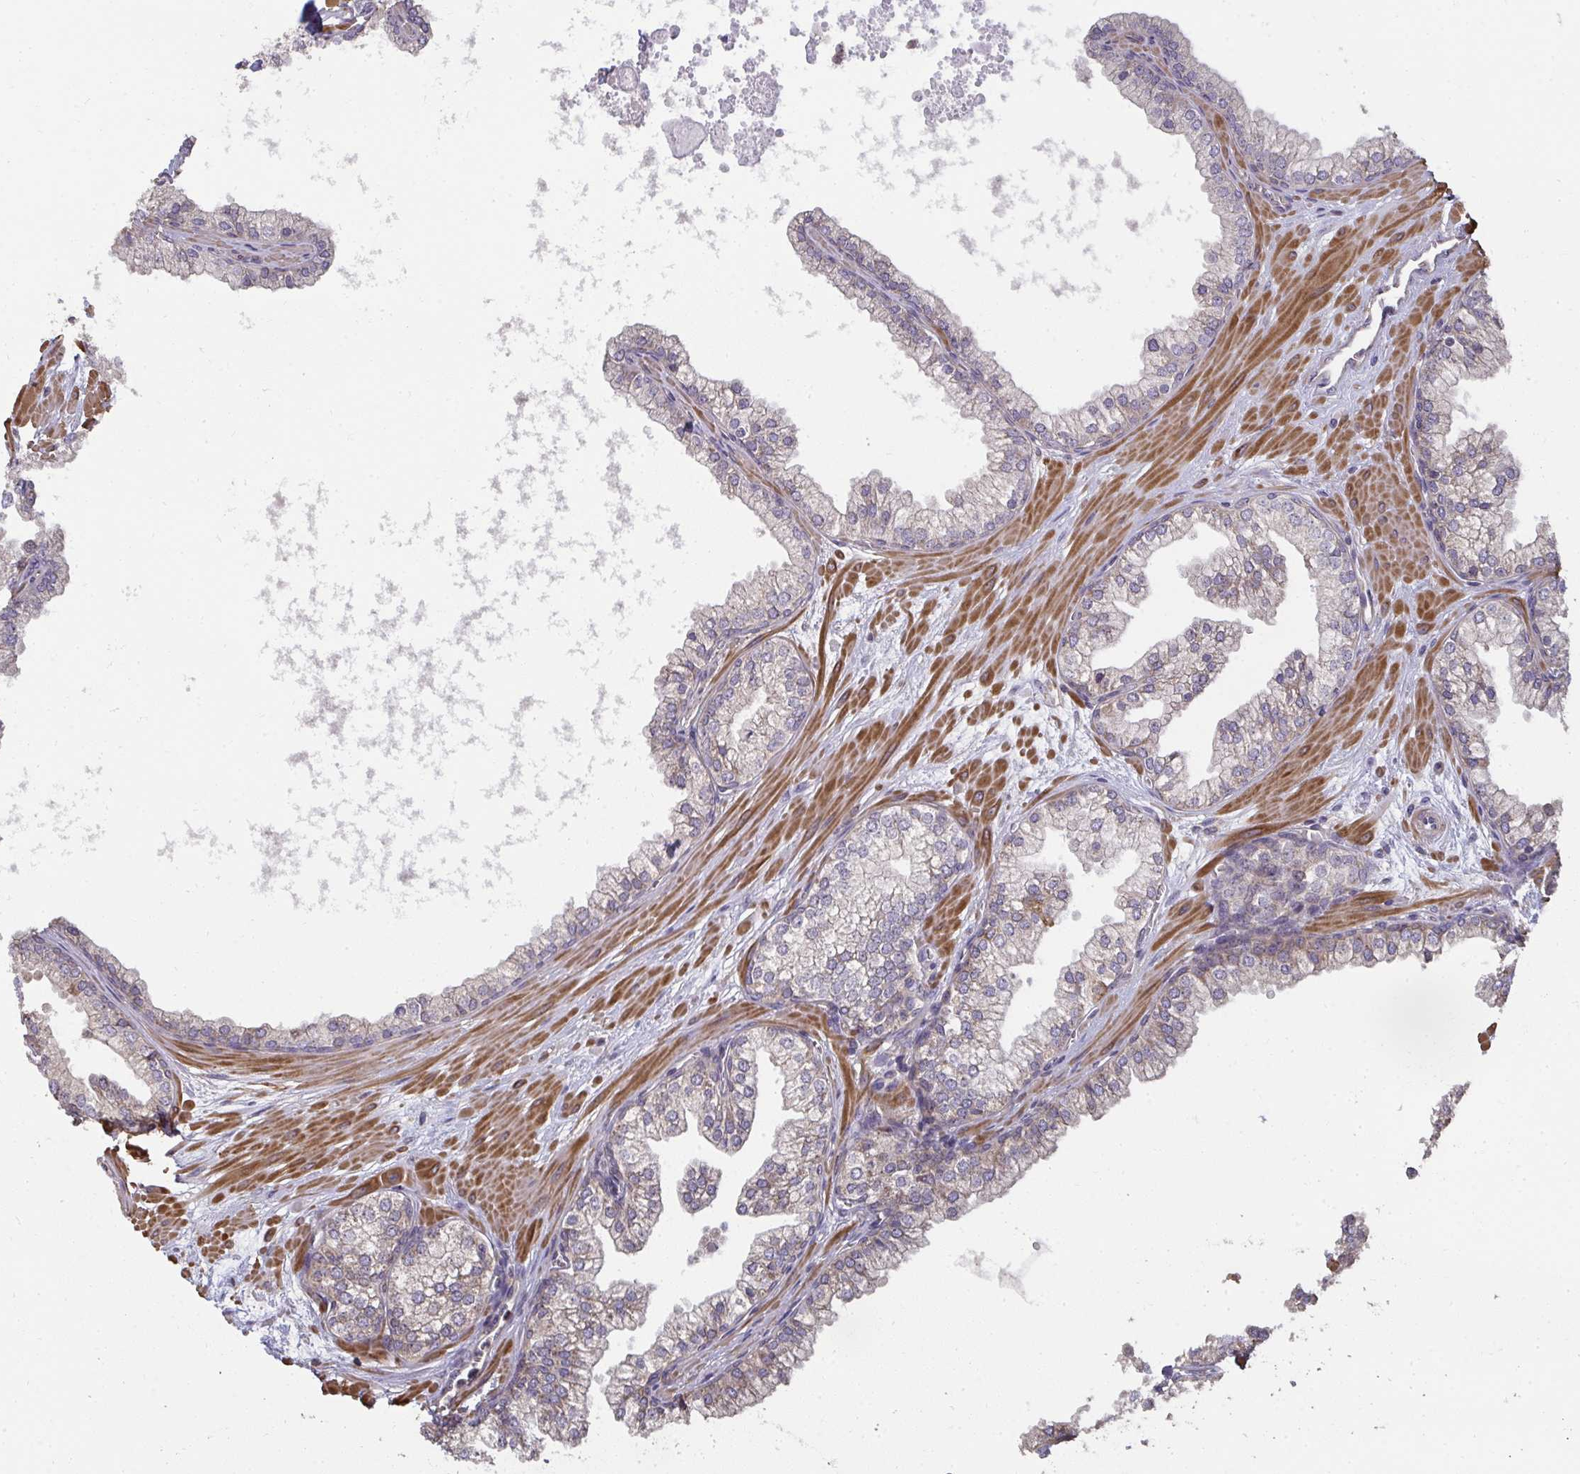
{"staining": {"intensity": "weak", "quantity": "25%-75%", "location": "cytoplasmic/membranous"}, "tissue": "prostate", "cell_type": "Glandular cells", "image_type": "normal", "snomed": [{"axis": "morphology", "description": "Normal tissue, NOS"}, {"axis": "topography", "description": "Prostate"}, {"axis": "topography", "description": "Peripheral nerve tissue"}], "caption": "An image of prostate stained for a protein reveals weak cytoplasmic/membranous brown staining in glandular cells.", "gene": "ZFYVE28", "patient": {"sex": "male", "age": 61}}